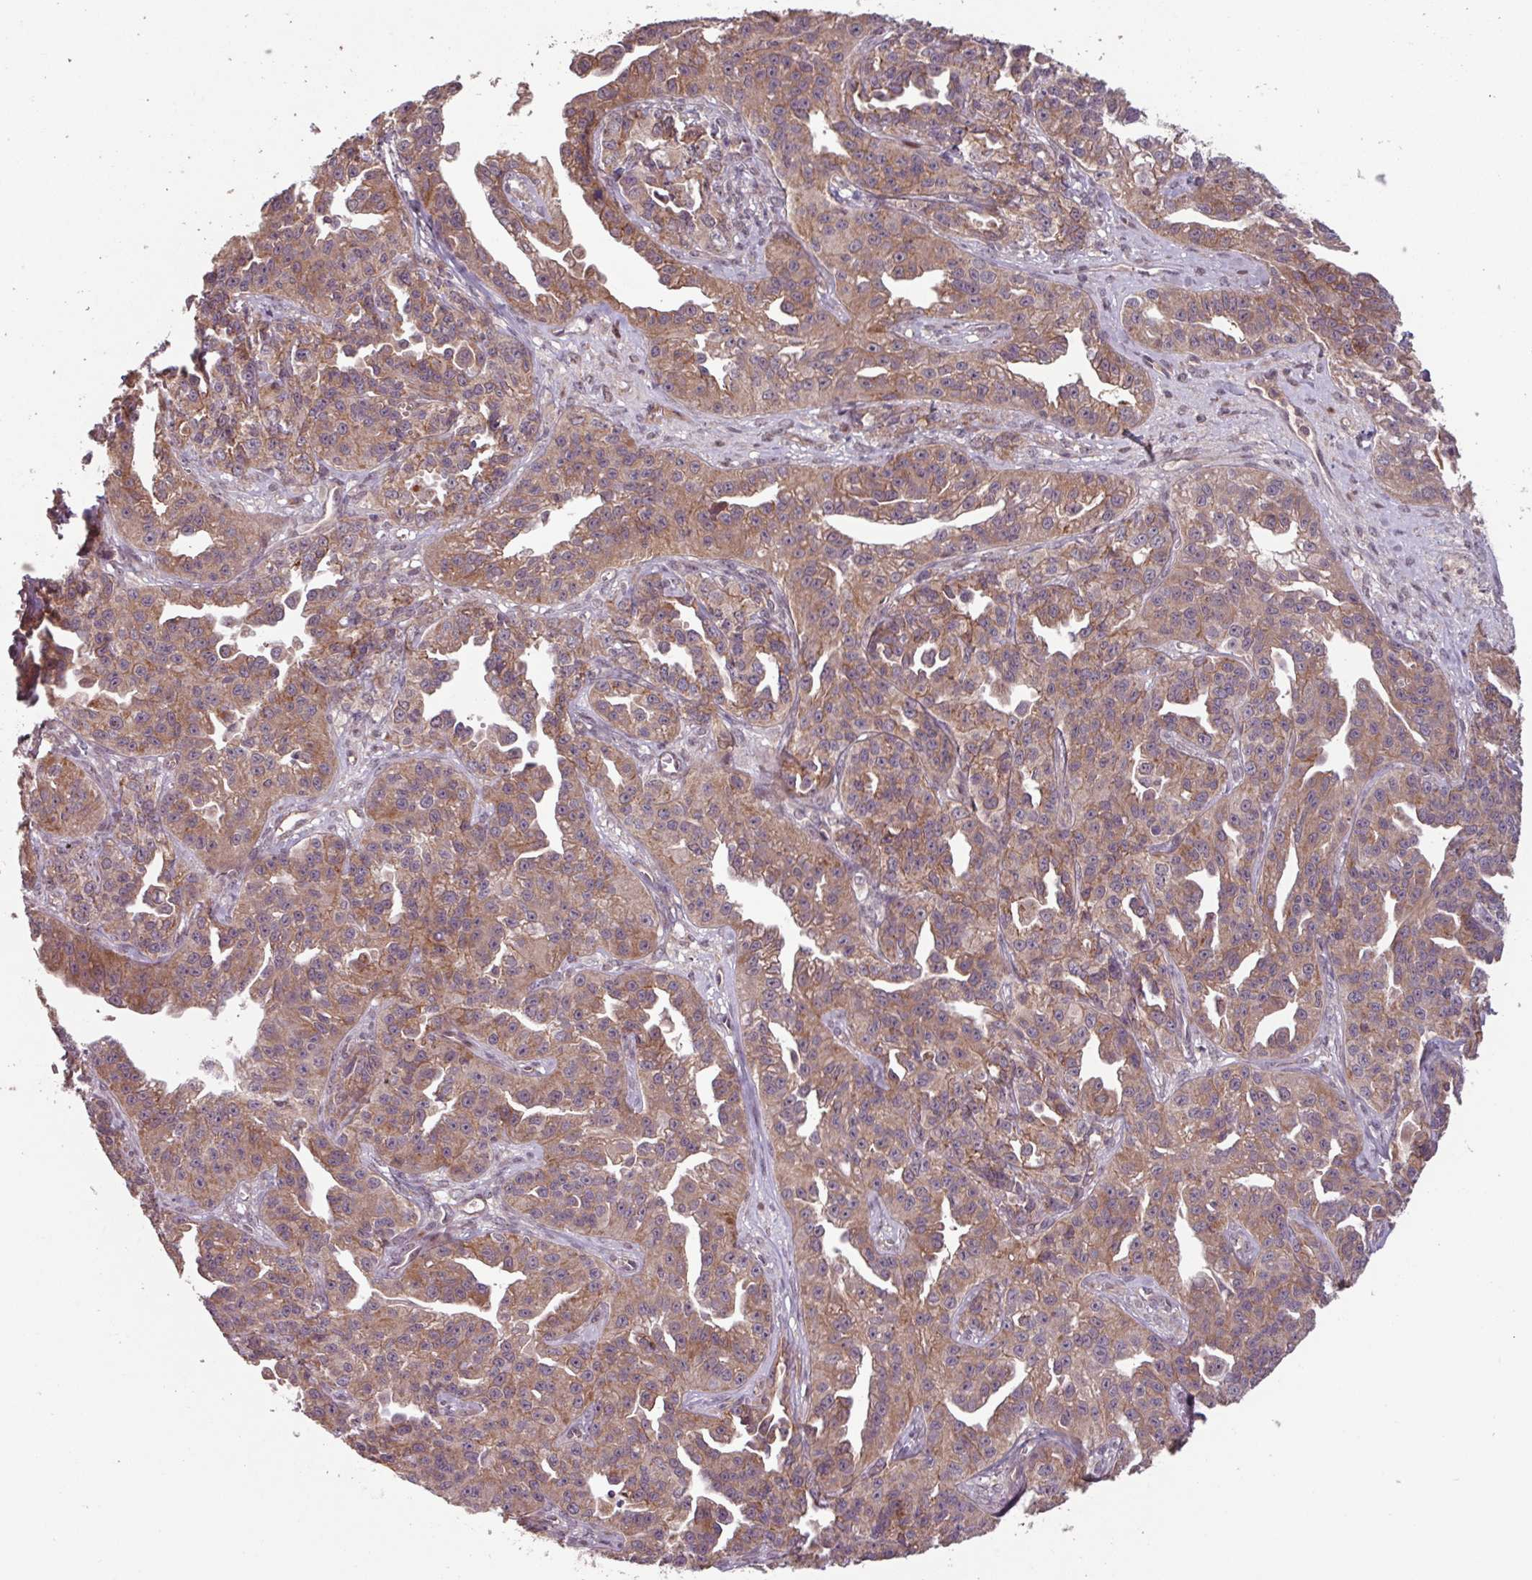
{"staining": {"intensity": "moderate", "quantity": ">75%", "location": "cytoplasmic/membranous"}, "tissue": "ovarian cancer", "cell_type": "Tumor cells", "image_type": "cancer", "snomed": [{"axis": "morphology", "description": "Cystadenocarcinoma, serous, NOS"}, {"axis": "topography", "description": "Ovary"}], "caption": "IHC staining of ovarian cancer (serous cystadenocarcinoma), which reveals medium levels of moderate cytoplasmic/membranous staining in about >75% of tumor cells indicating moderate cytoplasmic/membranous protein positivity. The staining was performed using DAB (brown) for protein detection and nuclei were counterstained in hematoxylin (blue).", "gene": "TMEM88", "patient": {"sex": "female", "age": 75}}